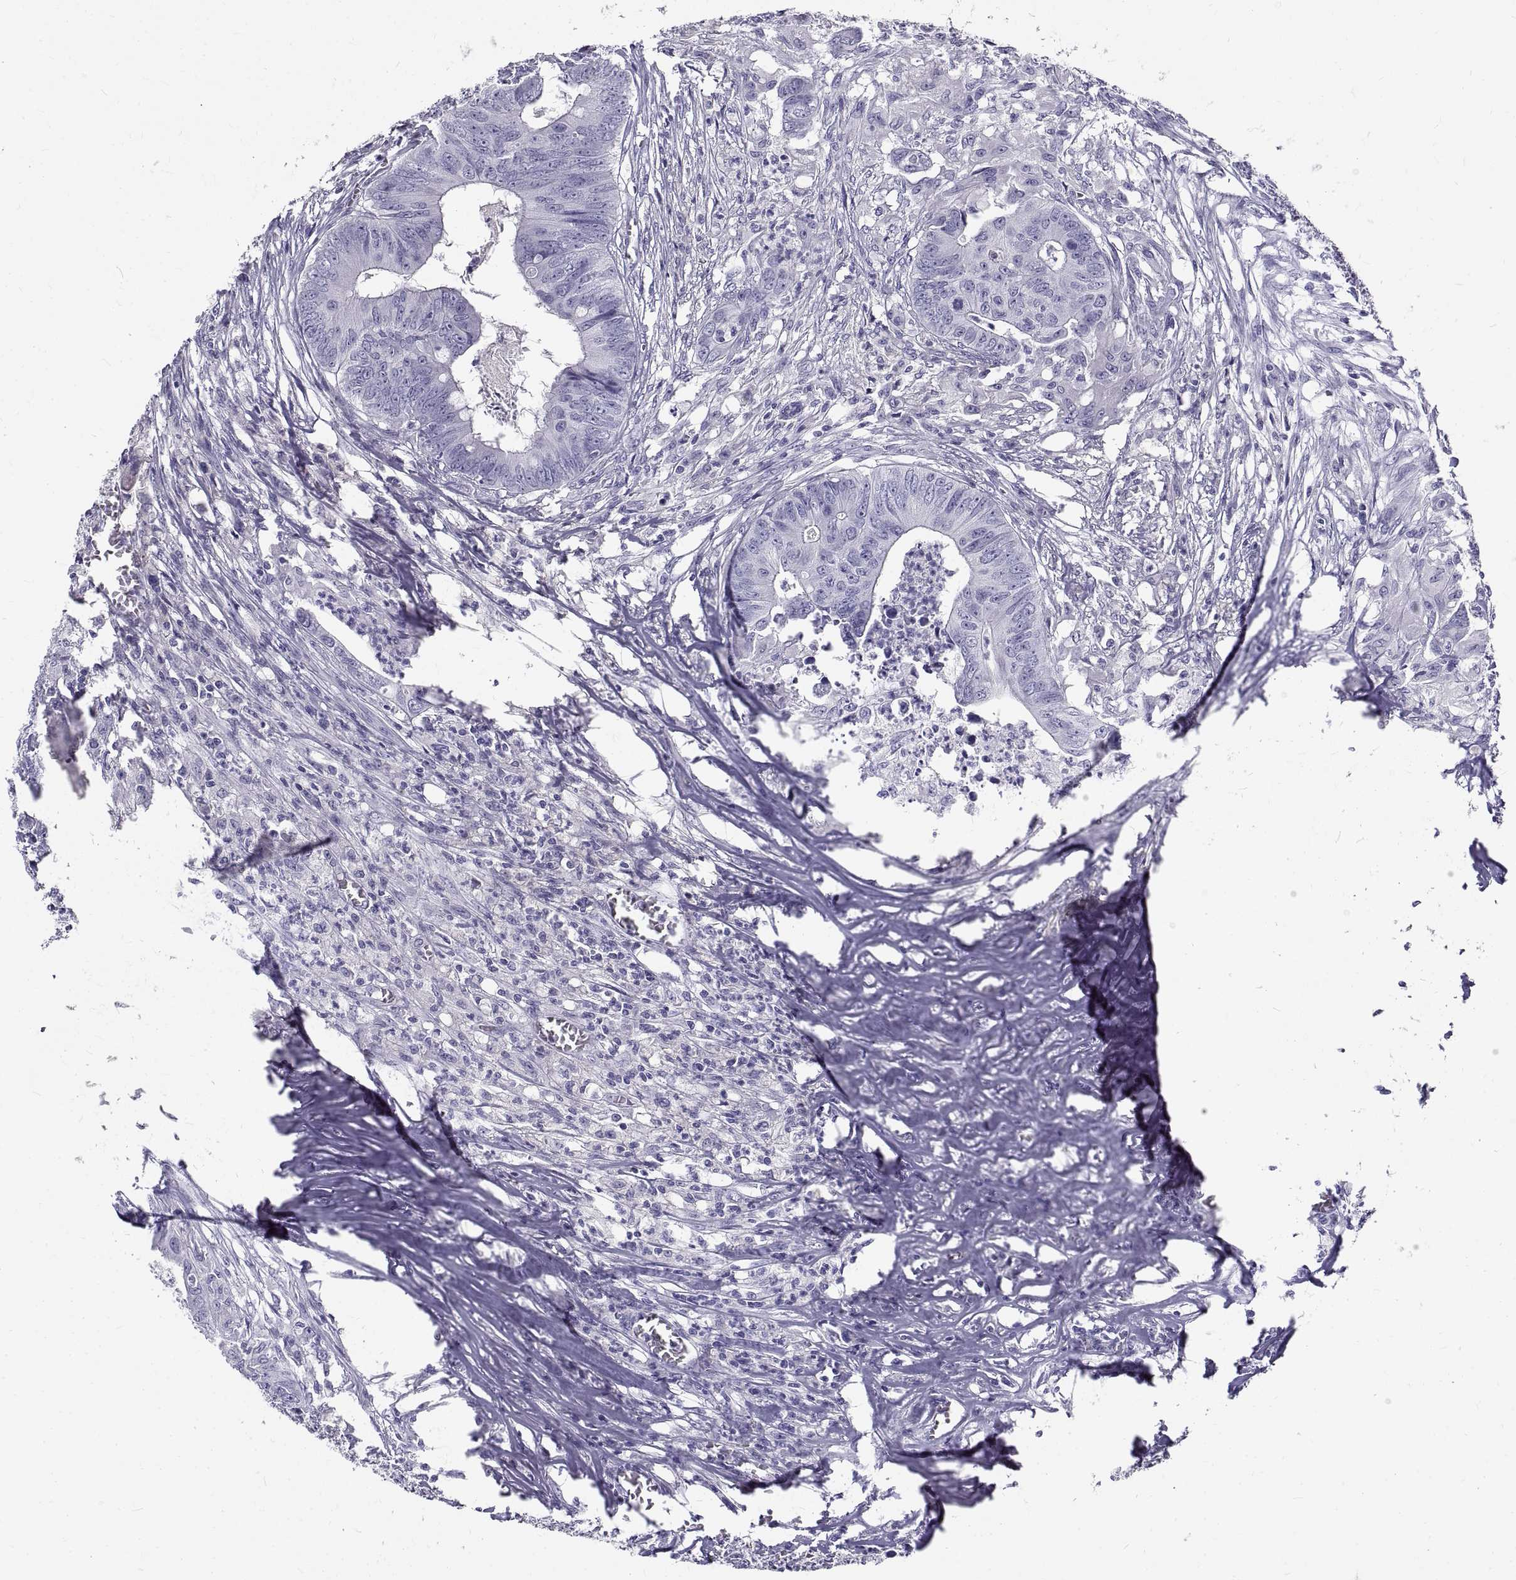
{"staining": {"intensity": "negative", "quantity": "none", "location": "none"}, "tissue": "colorectal cancer", "cell_type": "Tumor cells", "image_type": "cancer", "snomed": [{"axis": "morphology", "description": "Adenocarcinoma, NOS"}, {"axis": "topography", "description": "Colon"}], "caption": "Immunohistochemical staining of human adenocarcinoma (colorectal) shows no significant positivity in tumor cells.", "gene": "GNG12", "patient": {"sex": "male", "age": 84}}